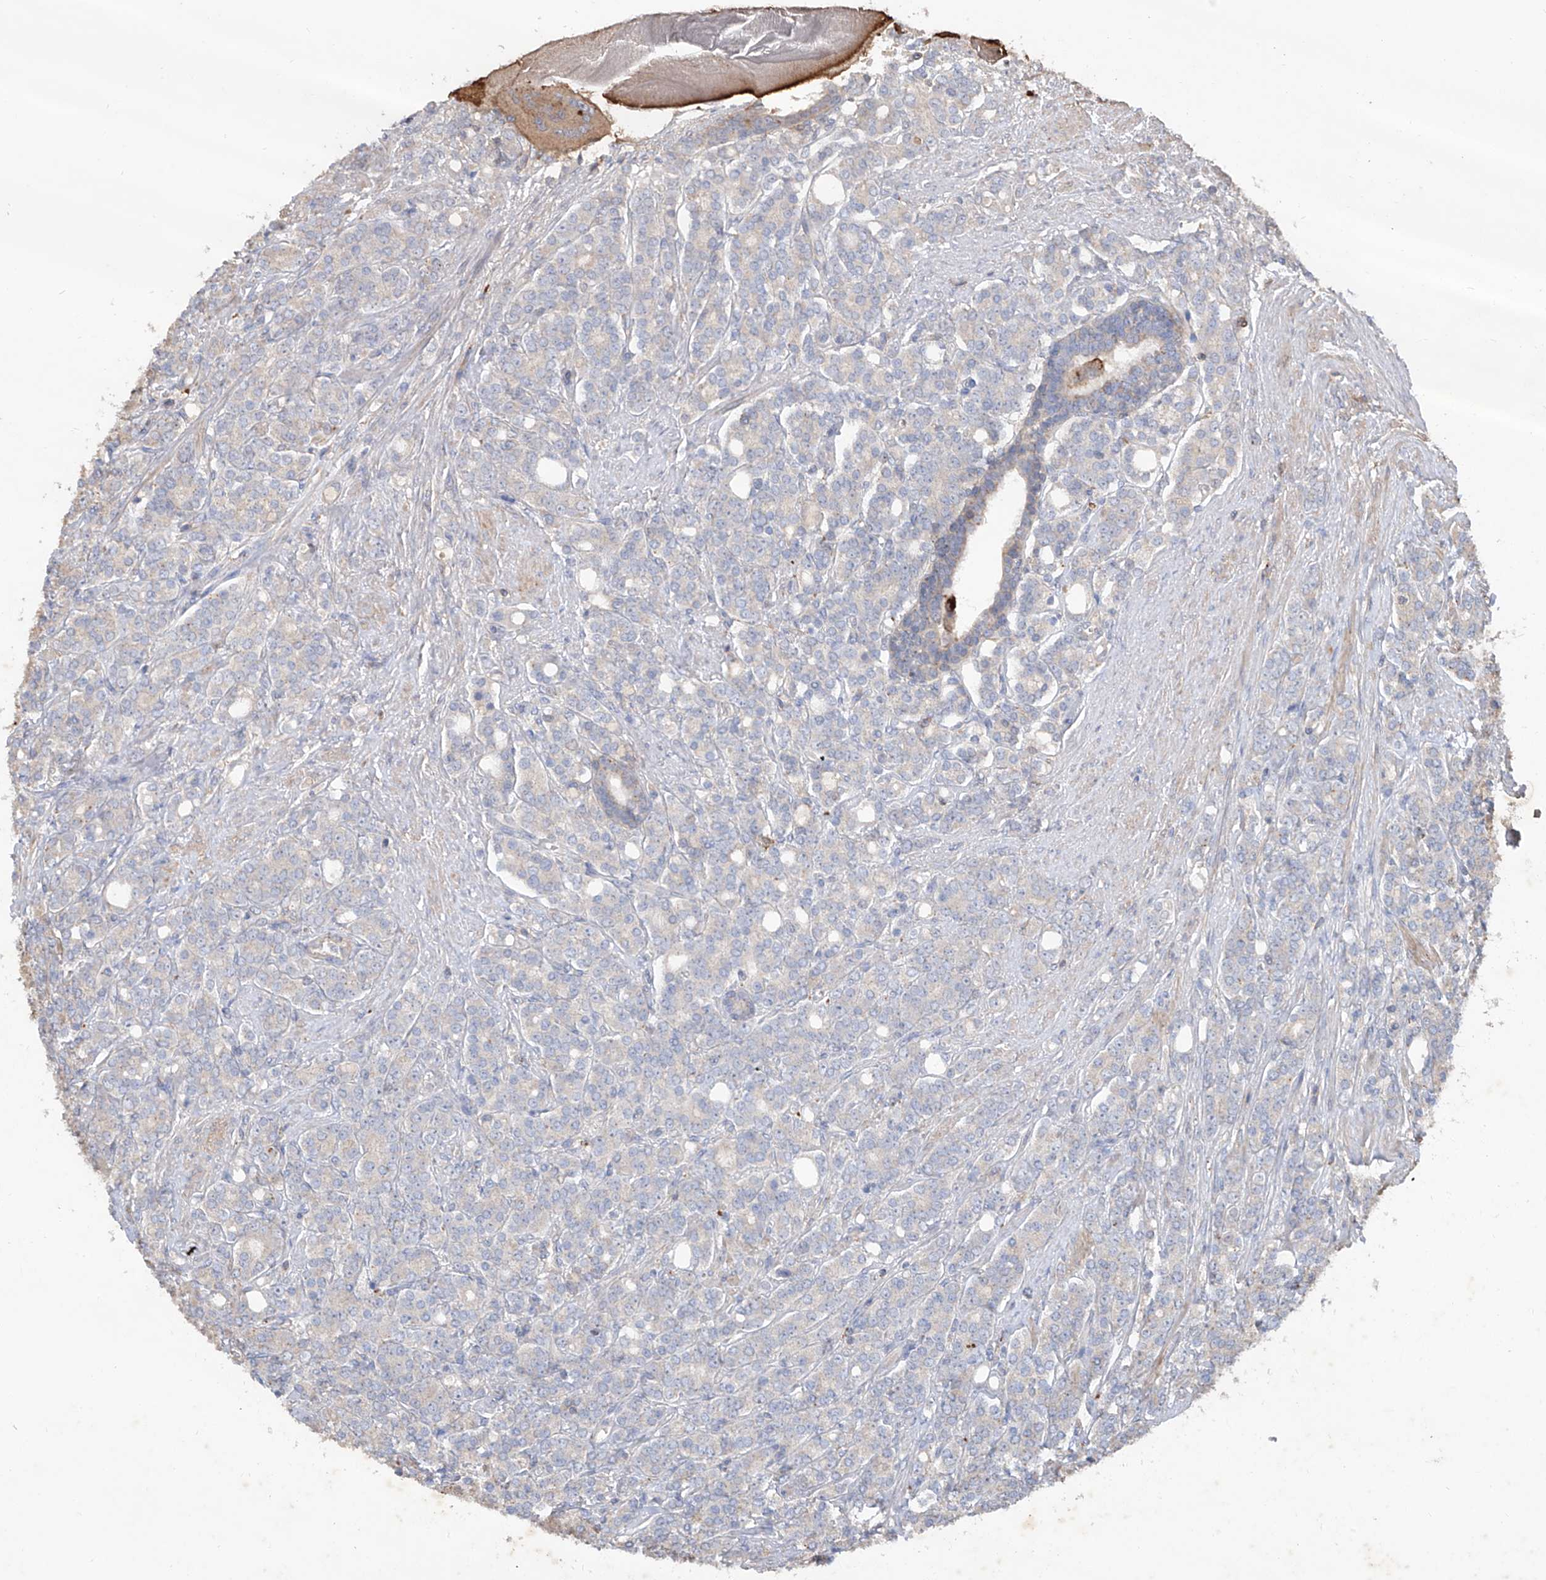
{"staining": {"intensity": "weak", "quantity": "<25%", "location": "cytoplasmic/membranous"}, "tissue": "prostate cancer", "cell_type": "Tumor cells", "image_type": "cancer", "snomed": [{"axis": "morphology", "description": "Adenocarcinoma, High grade"}, {"axis": "topography", "description": "Prostate"}], "caption": "Tumor cells are negative for protein expression in human prostate high-grade adenocarcinoma.", "gene": "EDN1", "patient": {"sex": "male", "age": 62}}